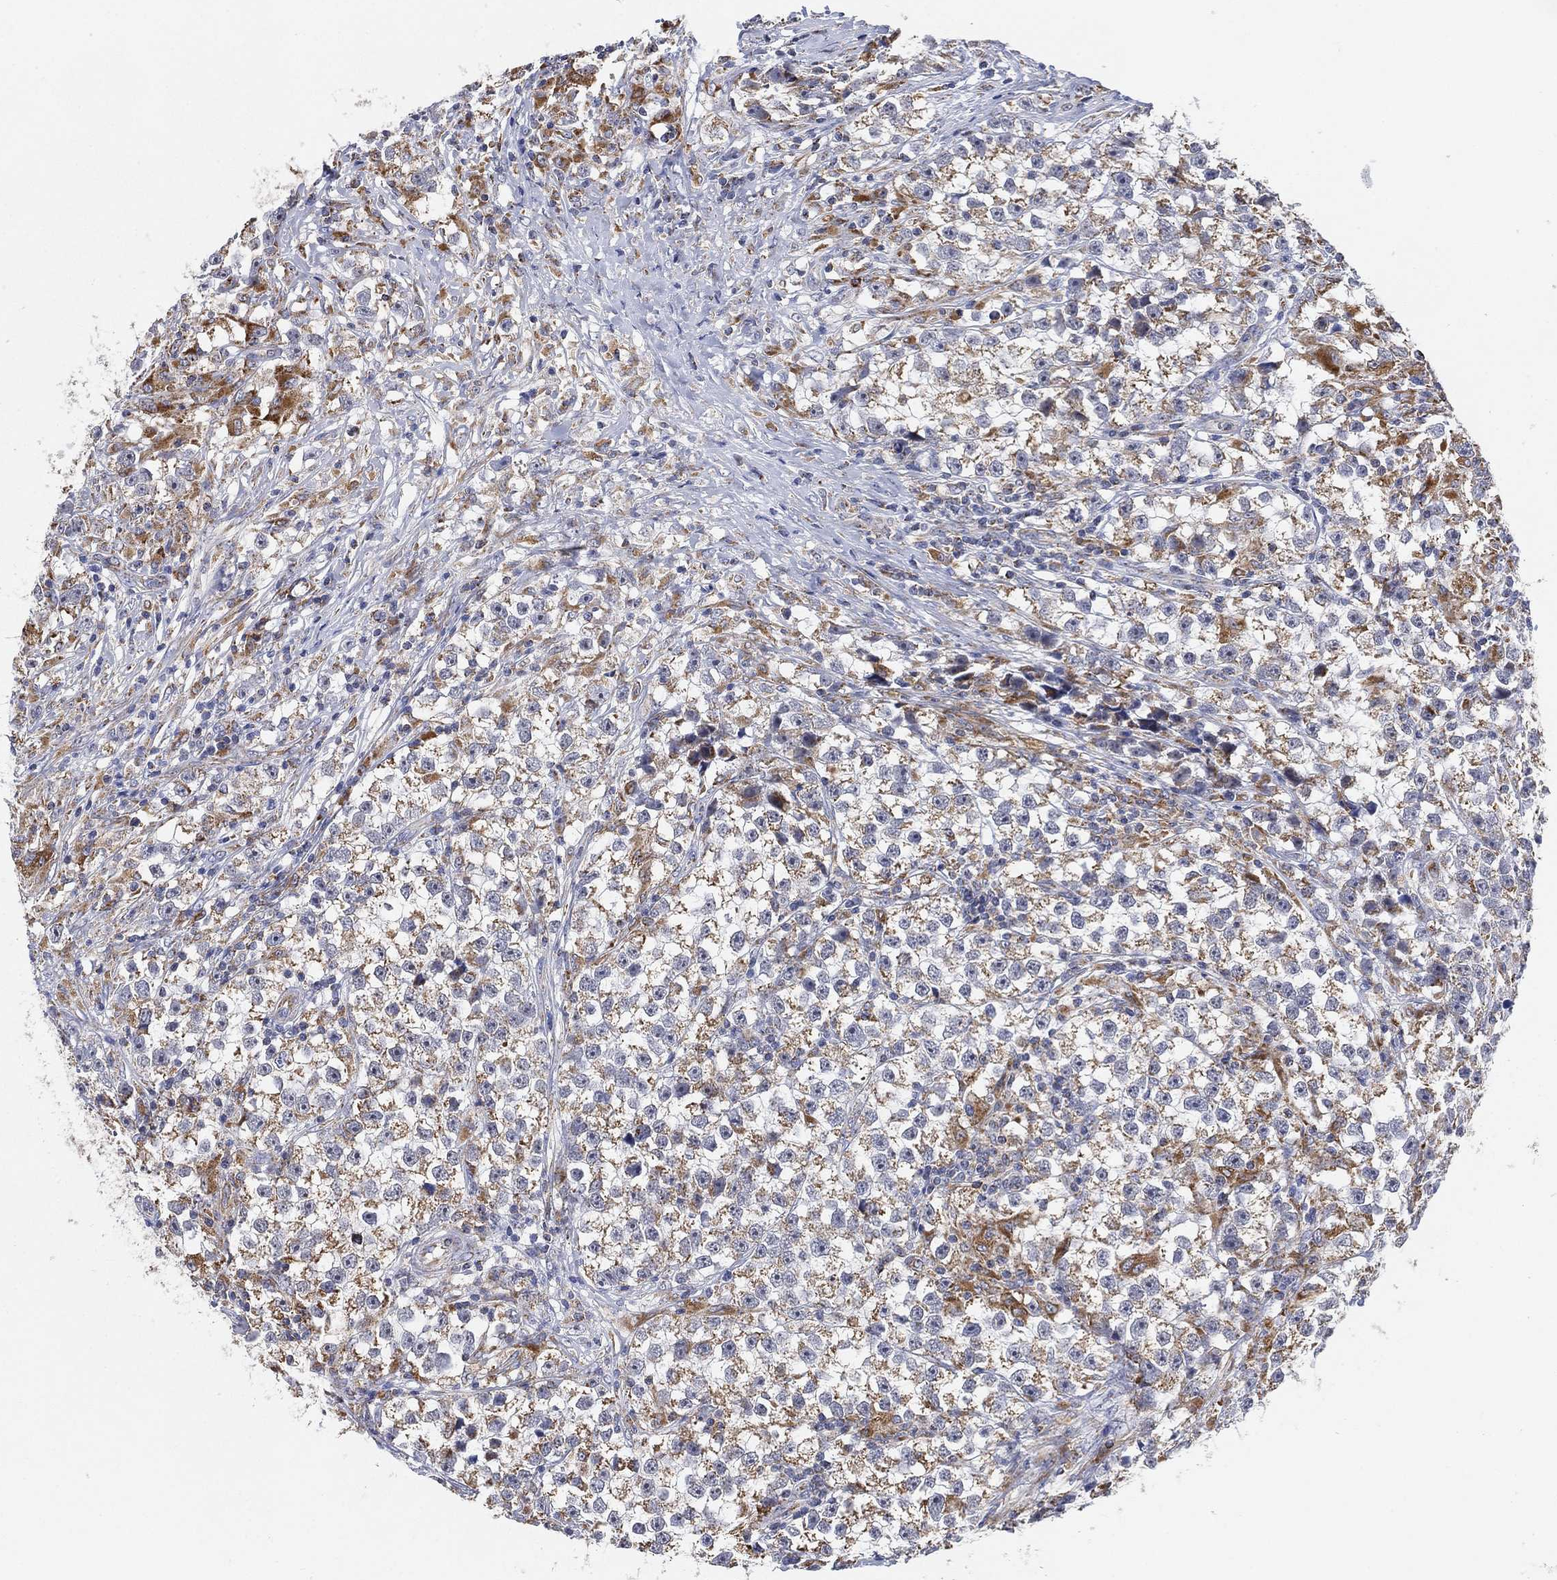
{"staining": {"intensity": "strong", "quantity": "<25%", "location": "cytoplasmic/membranous"}, "tissue": "testis cancer", "cell_type": "Tumor cells", "image_type": "cancer", "snomed": [{"axis": "morphology", "description": "Seminoma, NOS"}, {"axis": "topography", "description": "Testis"}], "caption": "A histopathology image showing strong cytoplasmic/membranous positivity in about <25% of tumor cells in seminoma (testis), as visualized by brown immunohistochemical staining.", "gene": "GCAT", "patient": {"sex": "male", "age": 46}}